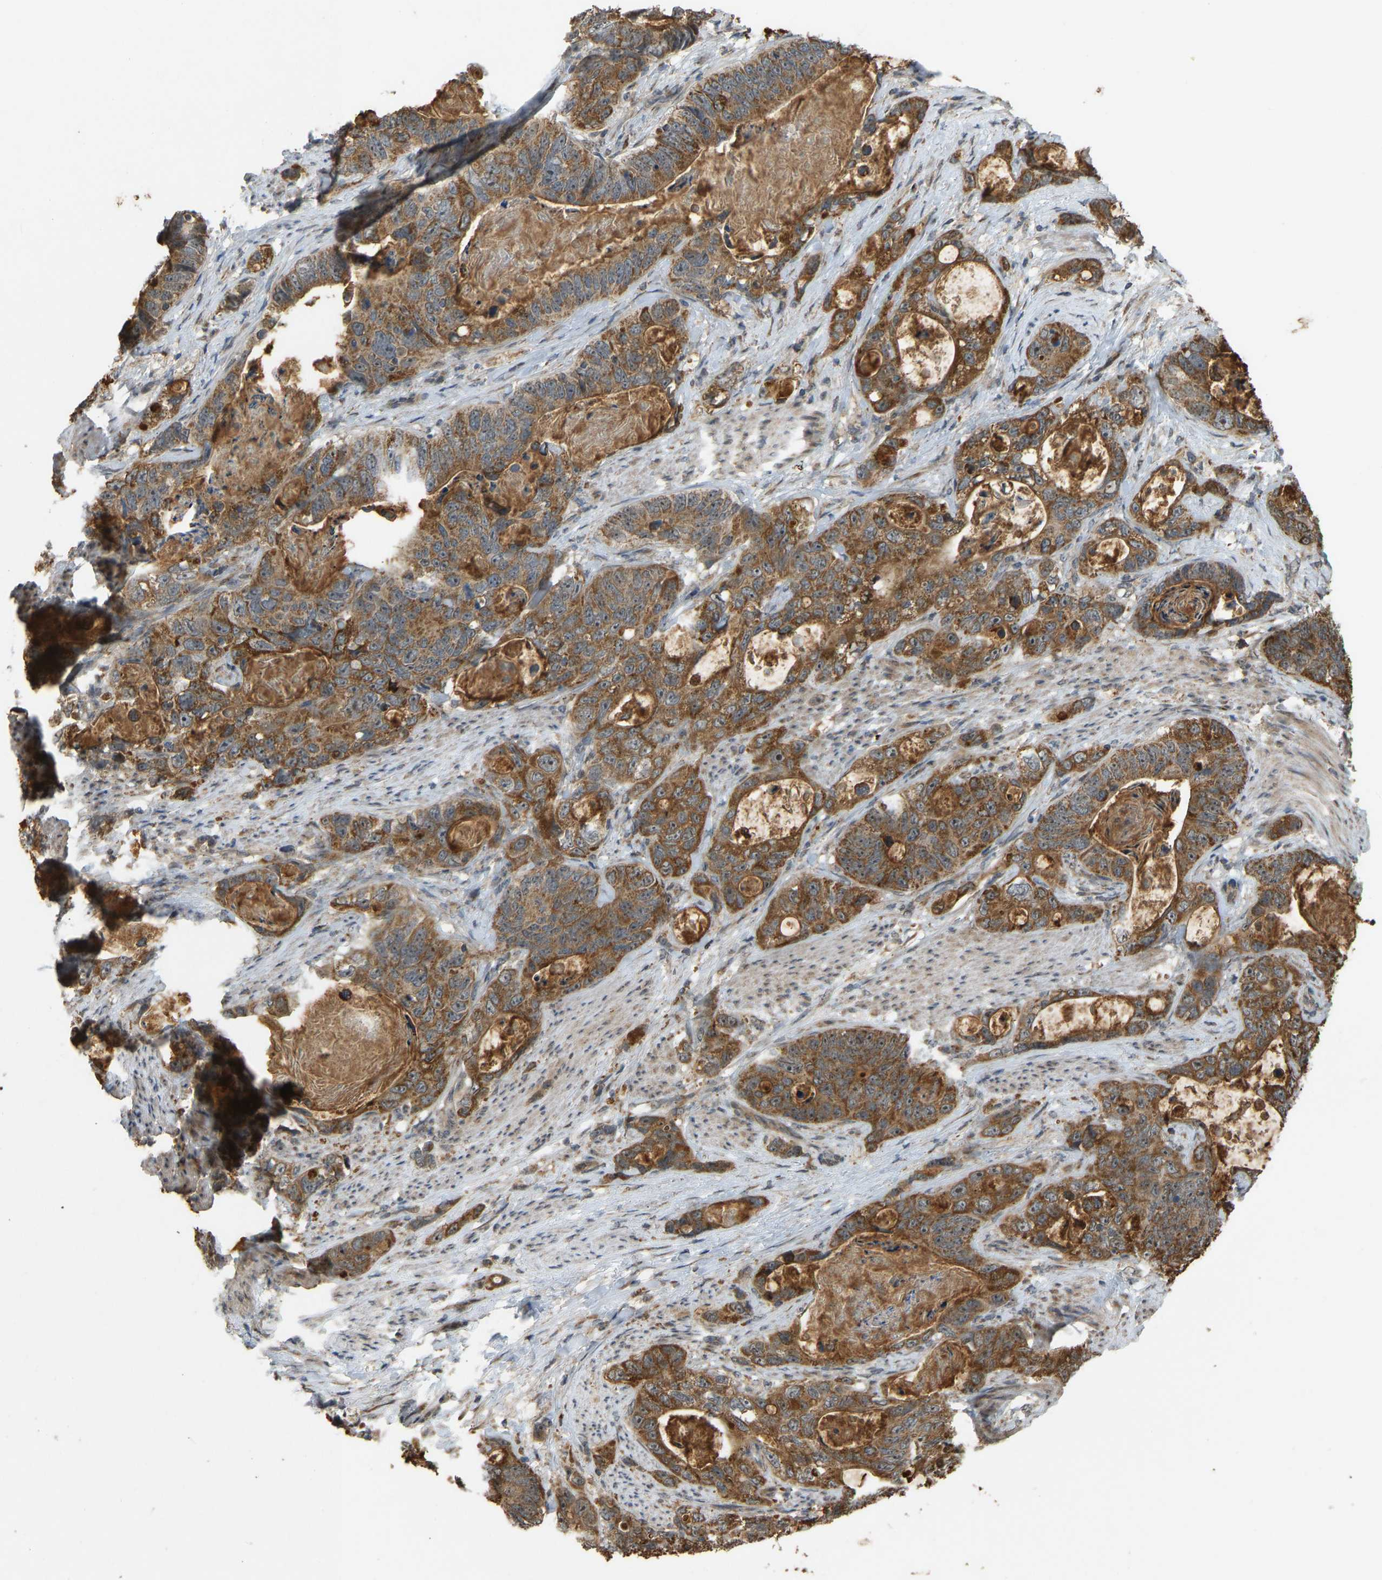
{"staining": {"intensity": "moderate", "quantity": ">75%", "location": "cytoplasmic/membranous"}, "tissue": "stomach cancer", "cell_type": "Tumor cells", "image_type": "cancer", "snomed": [{"axis": "morphology", "description": "Normal tissue, NOS"}, {"axis": "morphology", "description": "Adenocarcinoma, NOS"}, {"axis": "topography", "description": "Stomach"}], "caption": "Stomach cancer stained with IHC exhibits moderate cytoplasmic/membranous positivity in about >75% of tumor cells. (Brightfield microscopy of DAB IHC at high magnification).", "gene": "ACADS", "patient": {"sex": "female", "age": 89}}